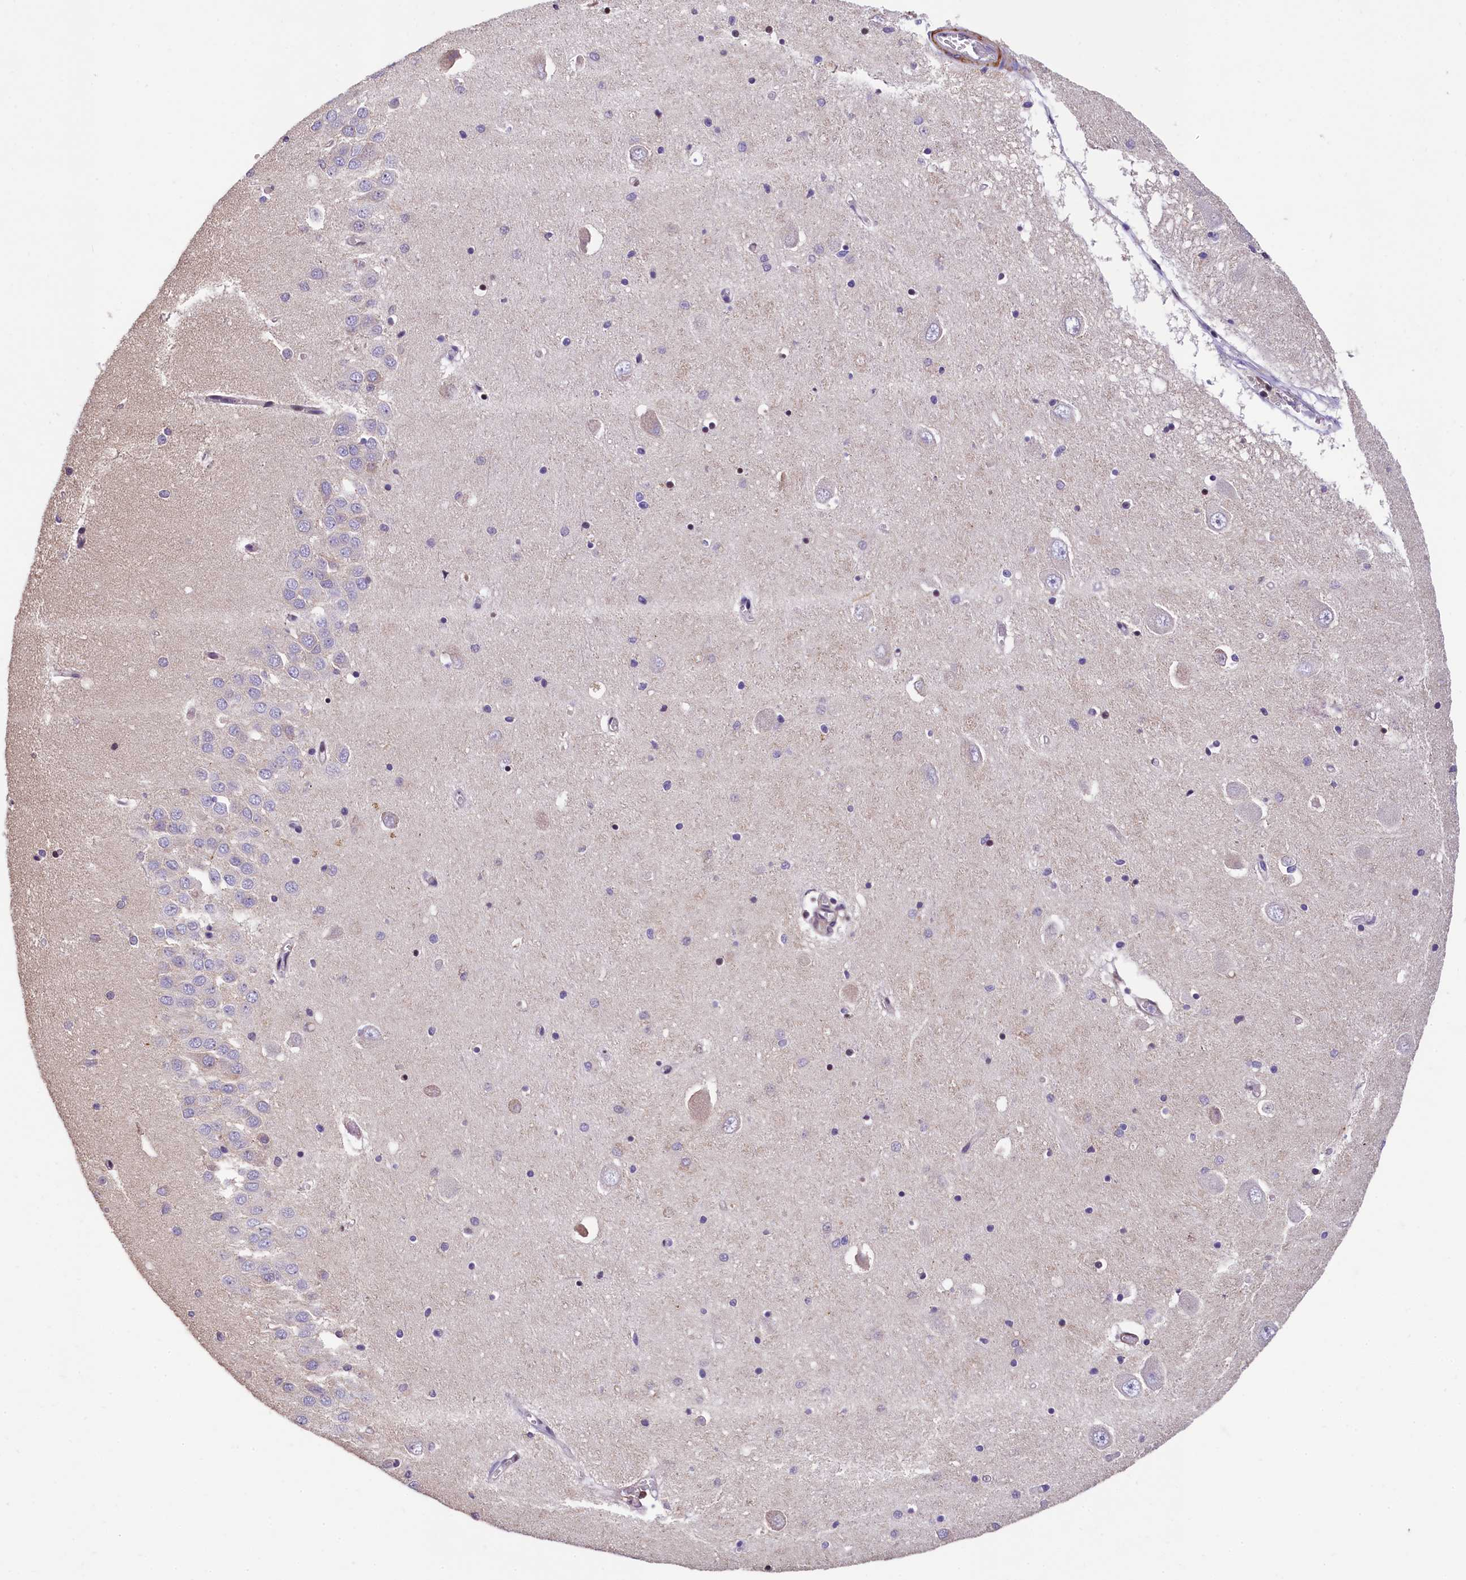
{"staining": {"intensity": "moderate", "quantity": "<25%", "location": "nuclear"}, "tissue": "hippocampus", "cell_type": "Glial cells", "image_type": "normal", "snomed": [{"axis": "morphology", "description": "Normal tissue, NOS"}, {"axis": "topography", "description": "Hippocampus"}], "caption": "A brown stain shows moderate nuclear expression of a protein in glial cells of normal hippocampus. Immunohistochemistry (ihc) stains the protein of interest in brown and the nuclei are stained blue.", "gene": "ZNF2", "patient": {"sex": "male", "age": 70}}